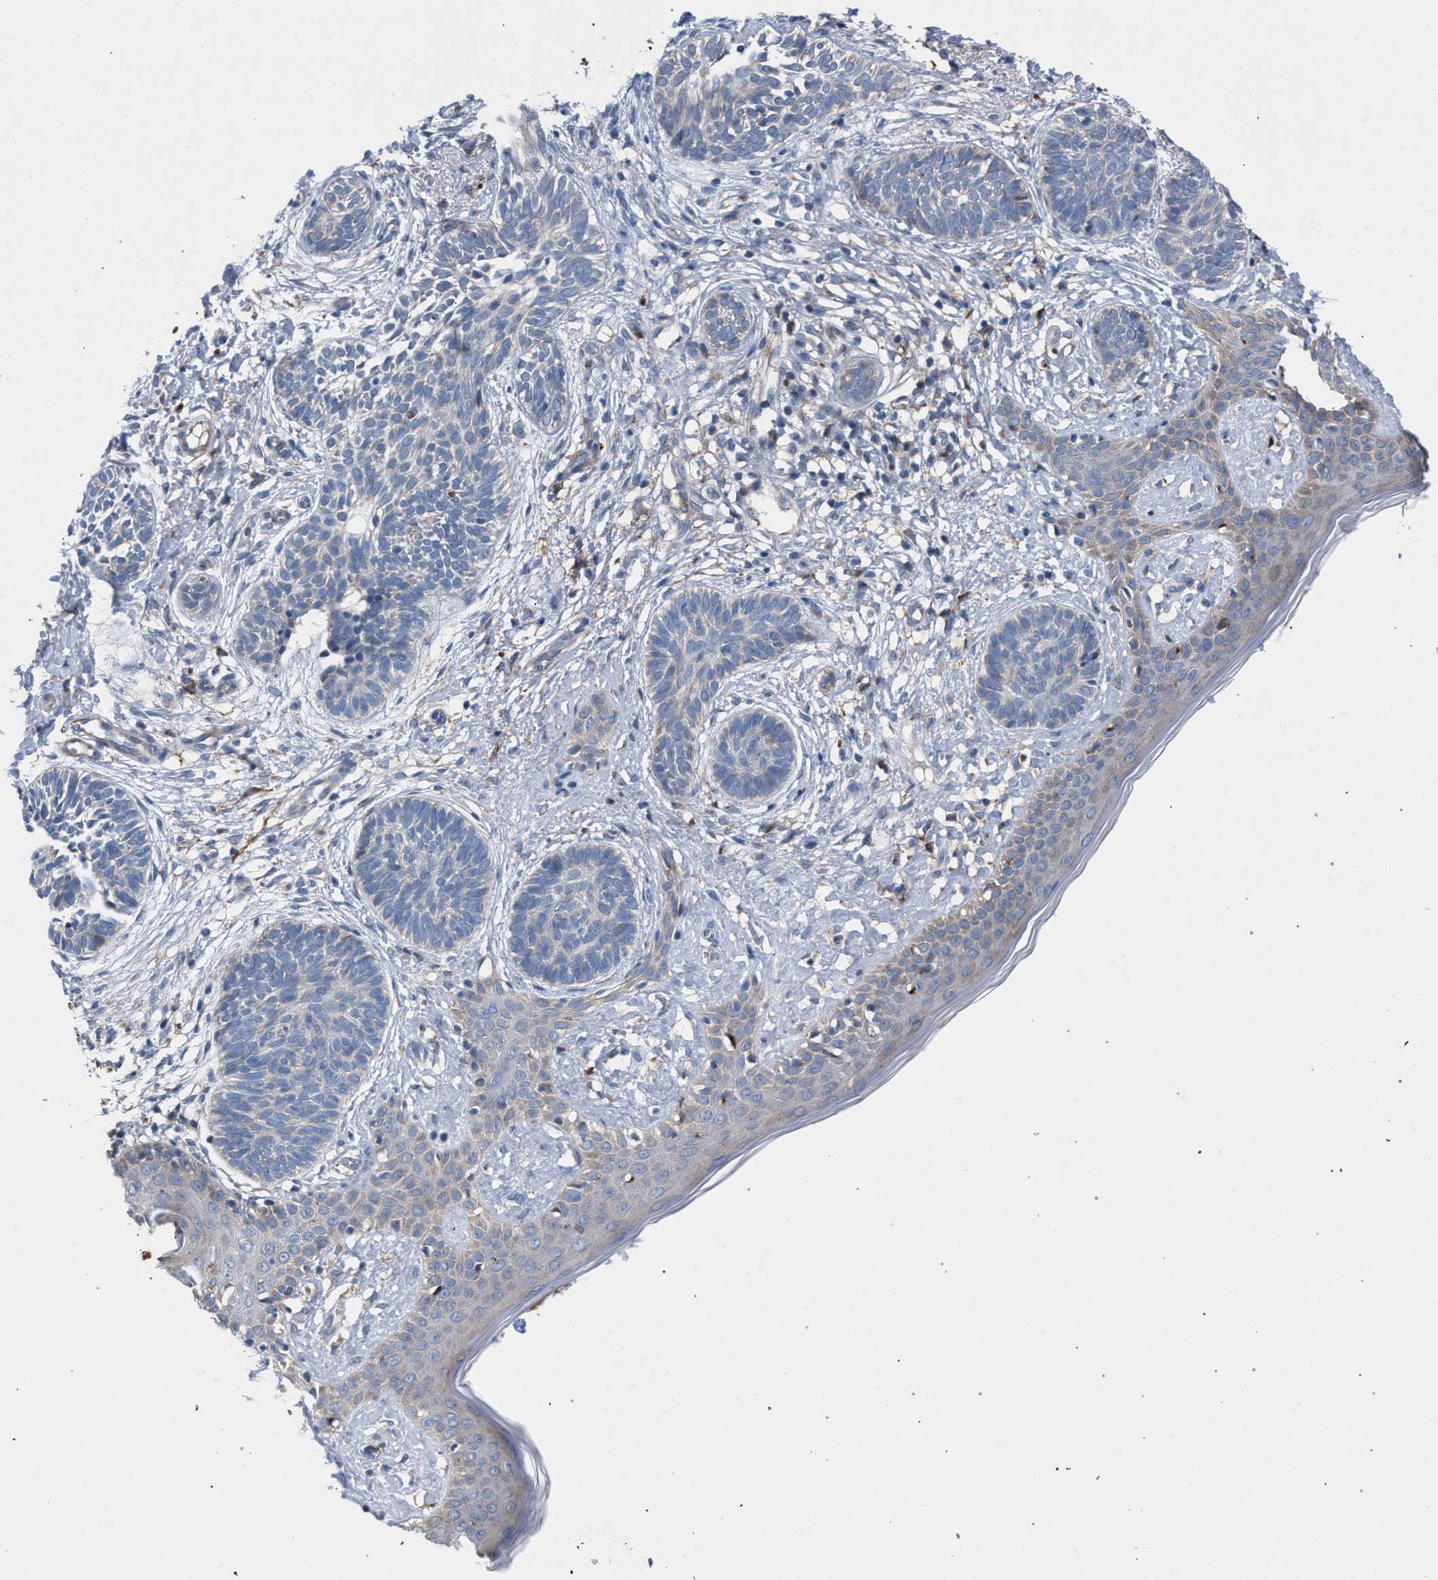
{"staining": {"intensity": "negative", "quantity": "none", "location": "none"}, "tissue": "skin cancer", "cell_type": "Tumor cells", "image_type": "cancer", "snomed": [{"axis": "morphology", "description": "Normal tissue, NOS"}, {"axis": "morphology", "description": "Basal cell carcinoma"}, {"axis": "topography", "description": "Skin"}], "caption": "A high-resolution histopathology image shows immunohistochemistry (IHC) staining of skin basal cell carcinoma, which exhibits no significant positivity in tumor cells. The staining was performed using DAB (3,3'-diaminobenzidine) to visualize the protein expression in brown, while the nuclei were stained in blue with hematoxylin (Magnification: 20x).", "gene": "RNF135", "patient": {"sex": "male", "age": 63}}